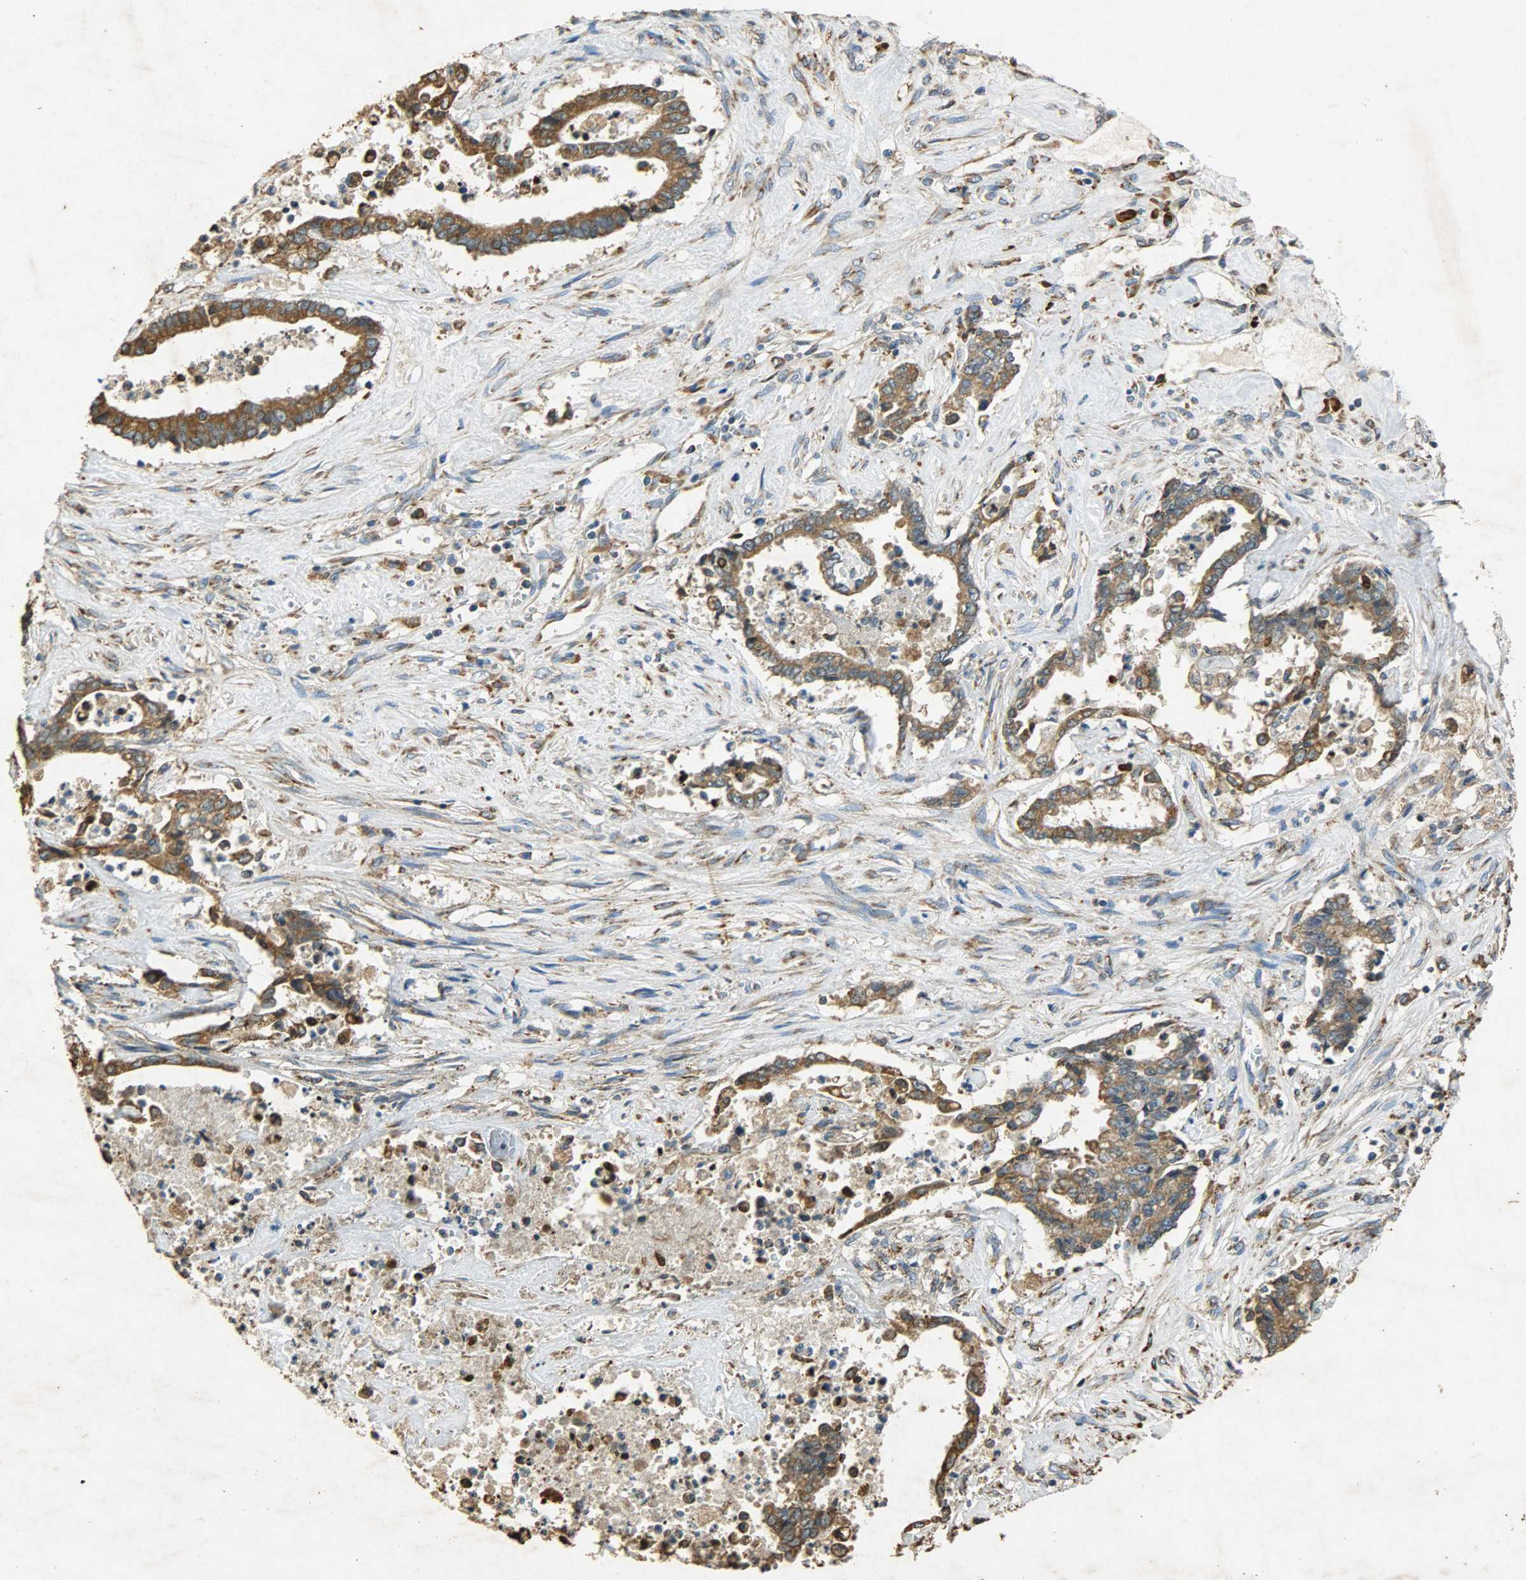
{"staining": {"intensity": "moderate", "quantity": ">75%", "location": "cytoplasmic/membranous"}, "tissue": "liver cancer", "cell_type": "Tumor cells", "image_type": "cancer", "snomed": [{"axis": "morphology", "description": "Cholangiocarcinoma"}, {"axis": "topography", "description": "Liver"}], "caption": "Tumor cells exhibit medium levels of moderate cytoplasmic/membranous staining in approximately >75% of cells in human liver cholangiocarcinoma.", "gene": "HSPA5", "patient": {"sex": "male", "age": 57}}